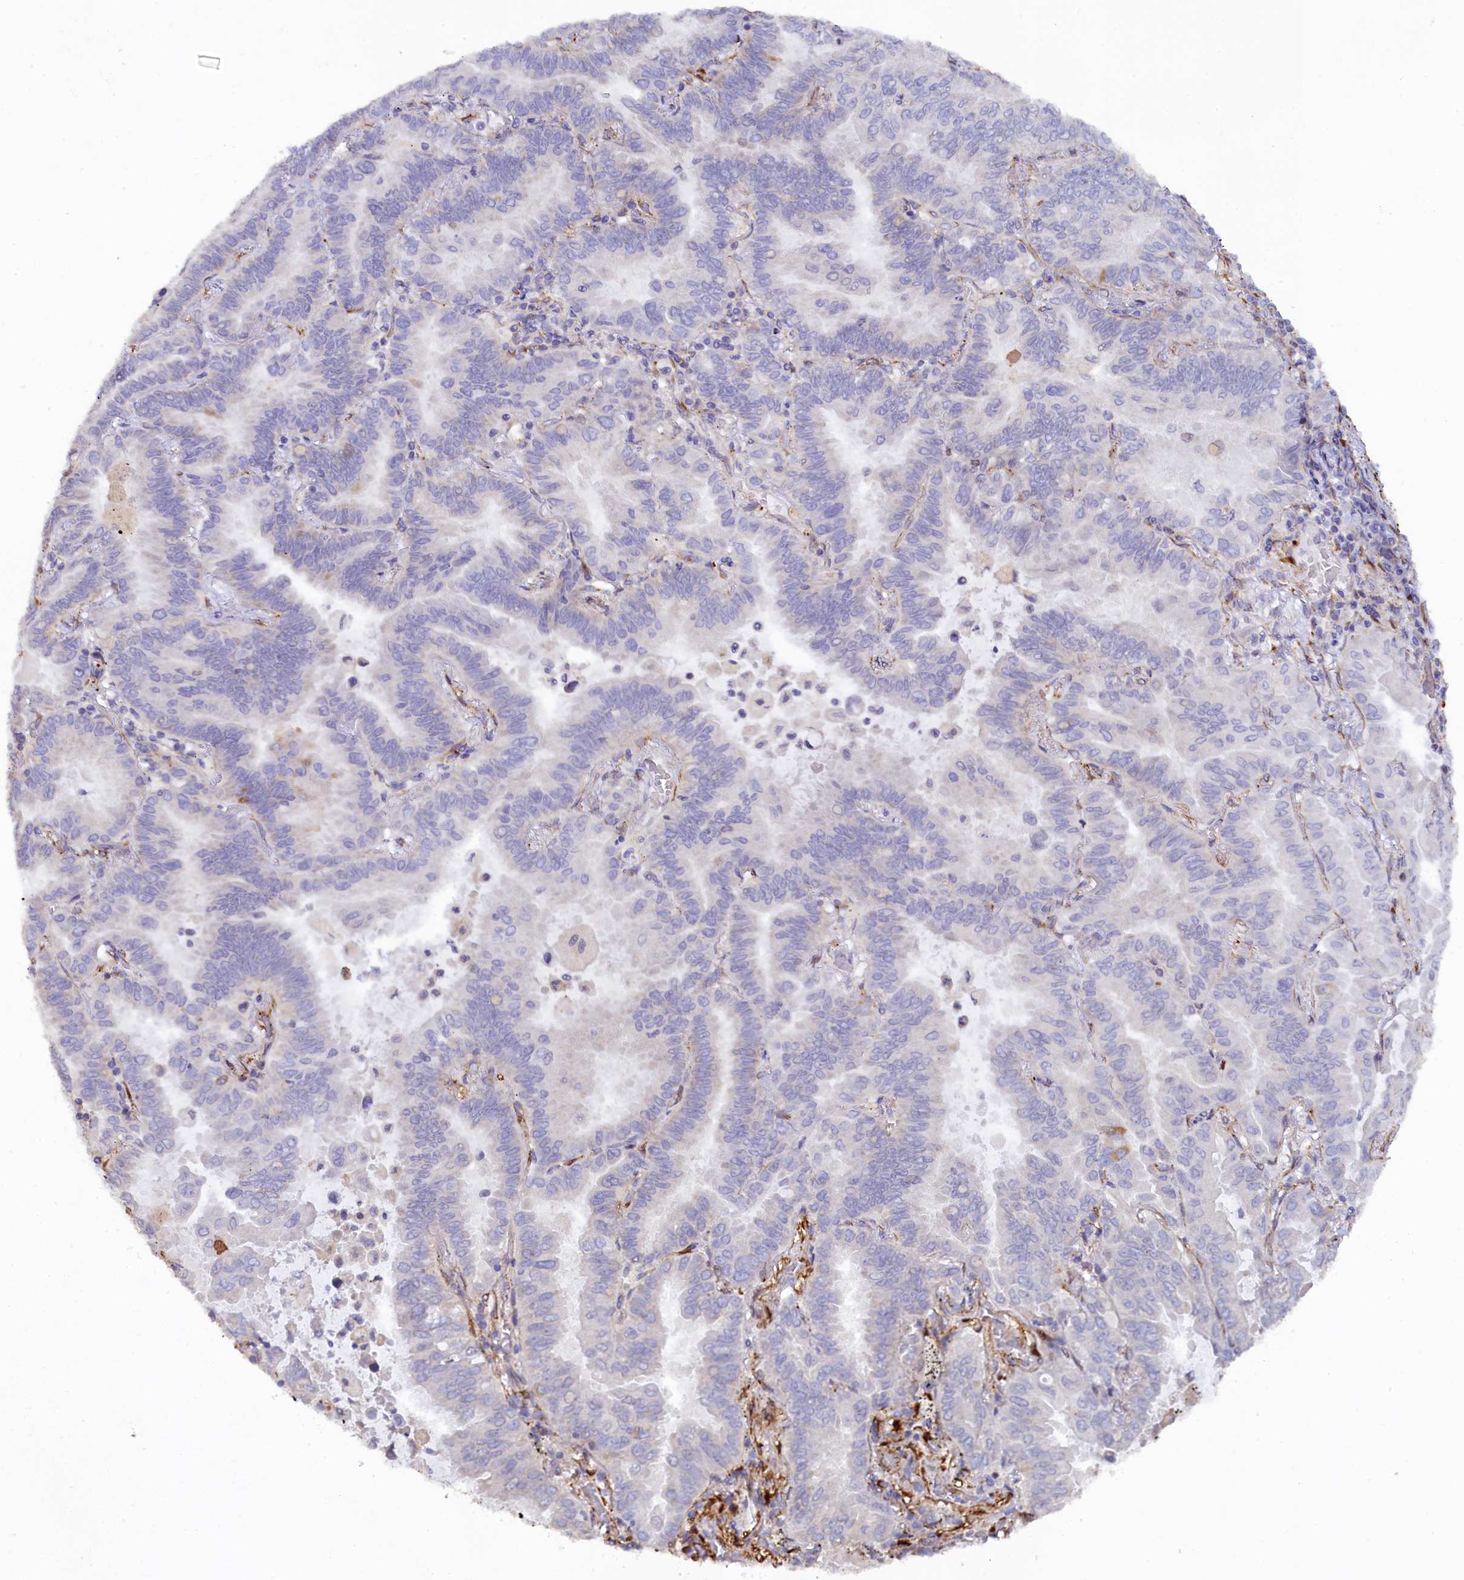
{"staining": {"intensity": "negative", "quantity": "none", "location": "none"}, "tissue": "lung cancer", "cell_type": "Tumor cells", "image_type": "cancer", "snomed": [{"axis": "morphology", "description": "Adenocarcinoma, NOS"}, {"axis": "topography", "description": "Lung"}], "caption": "Immunohistochemistry (IHC) of human lung adenocarcinoma demonstrates no expression in tumor cells.", "gene": "POGLUT3", "patient": {"sex": "male", "age": 64}}